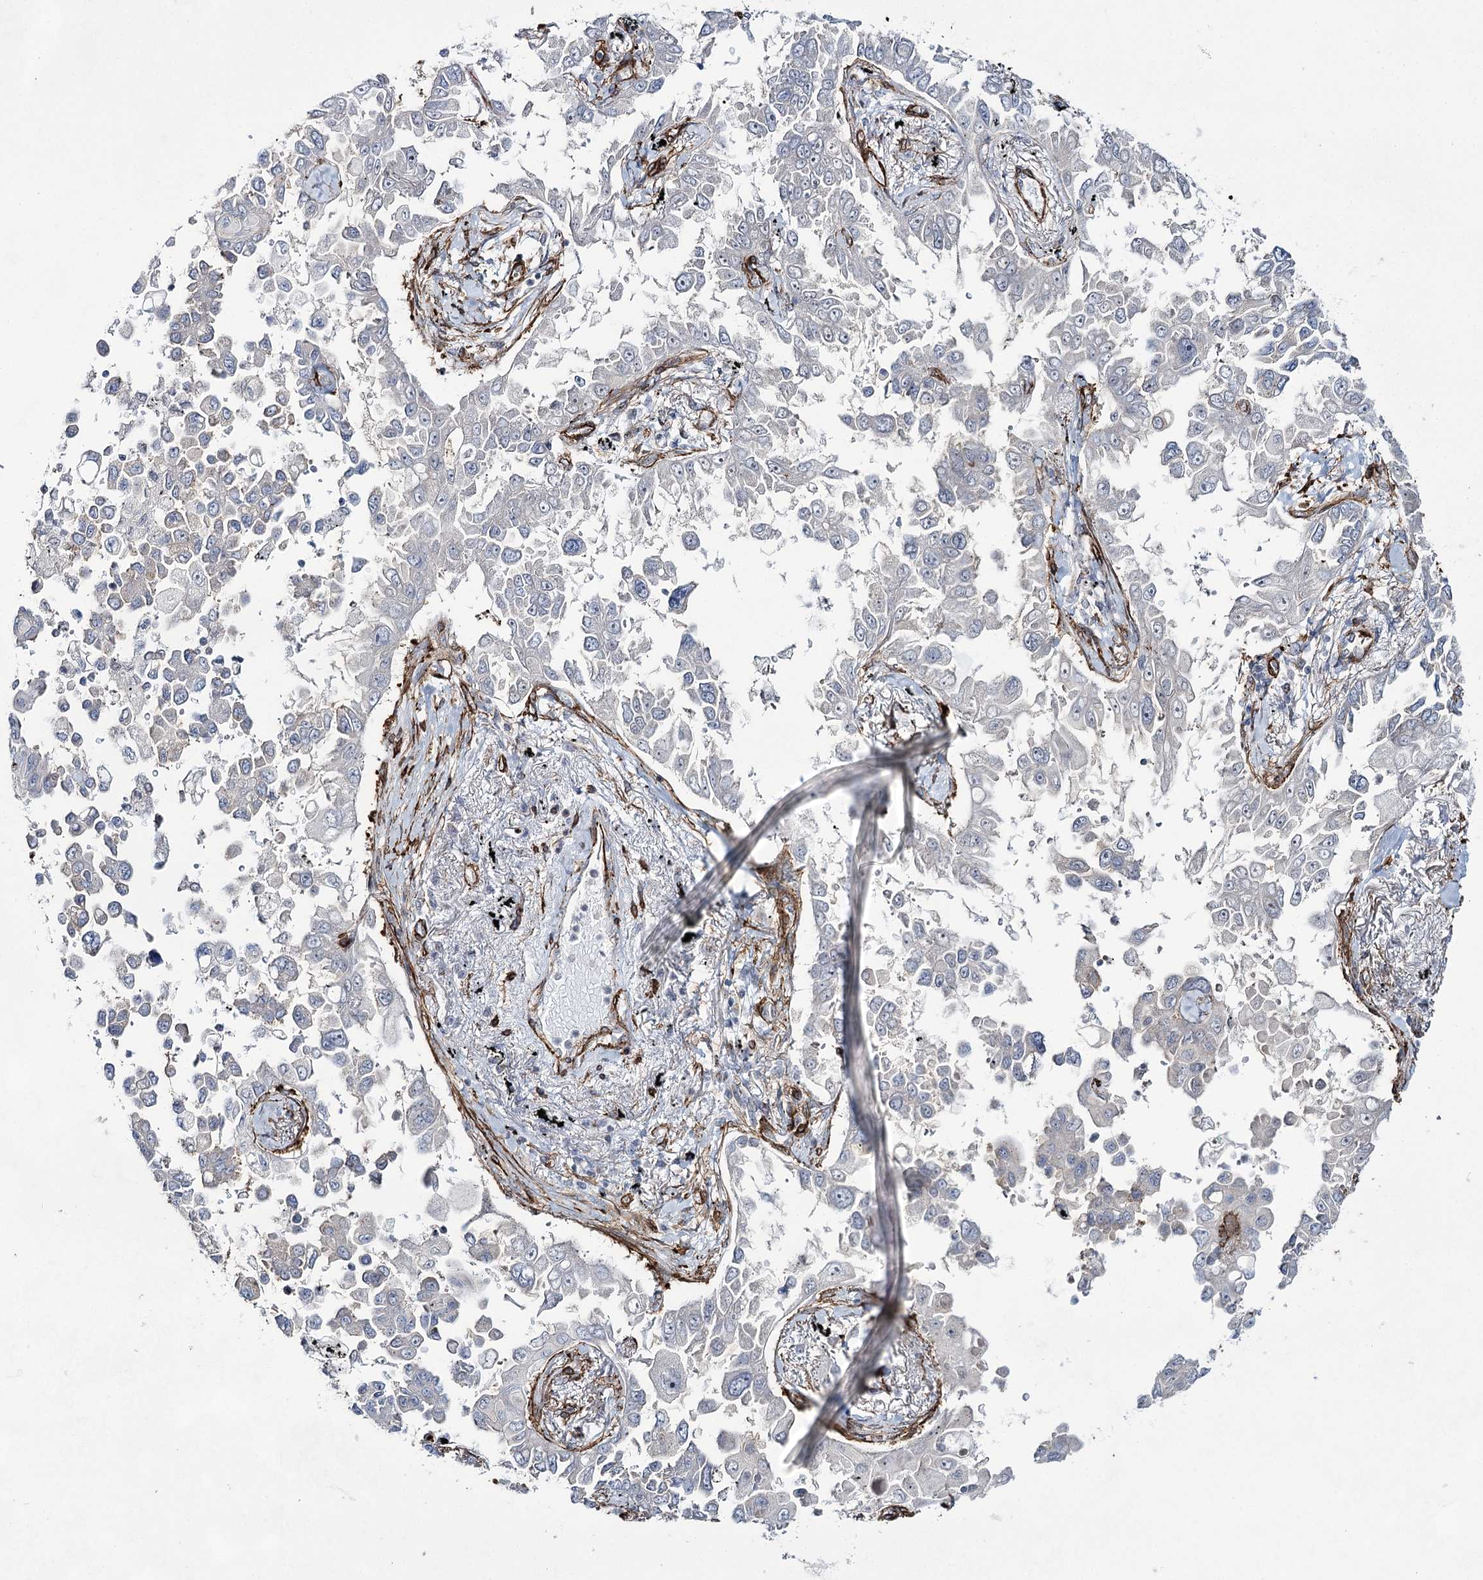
{"staining": {"intensity": "negative", "quantity": "none", "location": "none"}, "tissue": "lung cancer", "cell_type": "Tumor cells", "image_type": "cancer", "snomed": [{"axis": "morphology", "description": "Adenocarcinoma, NOS"}, {"axis": "topography", "description": "Lung"}], "caption": "IHC histopathology image of adenocarcinoma (lung) stained for a protein (brown), which displays no positivity in tumor cells.", "gene": "CWF19L1", "patient": {"sex": "female", "age": 67}}